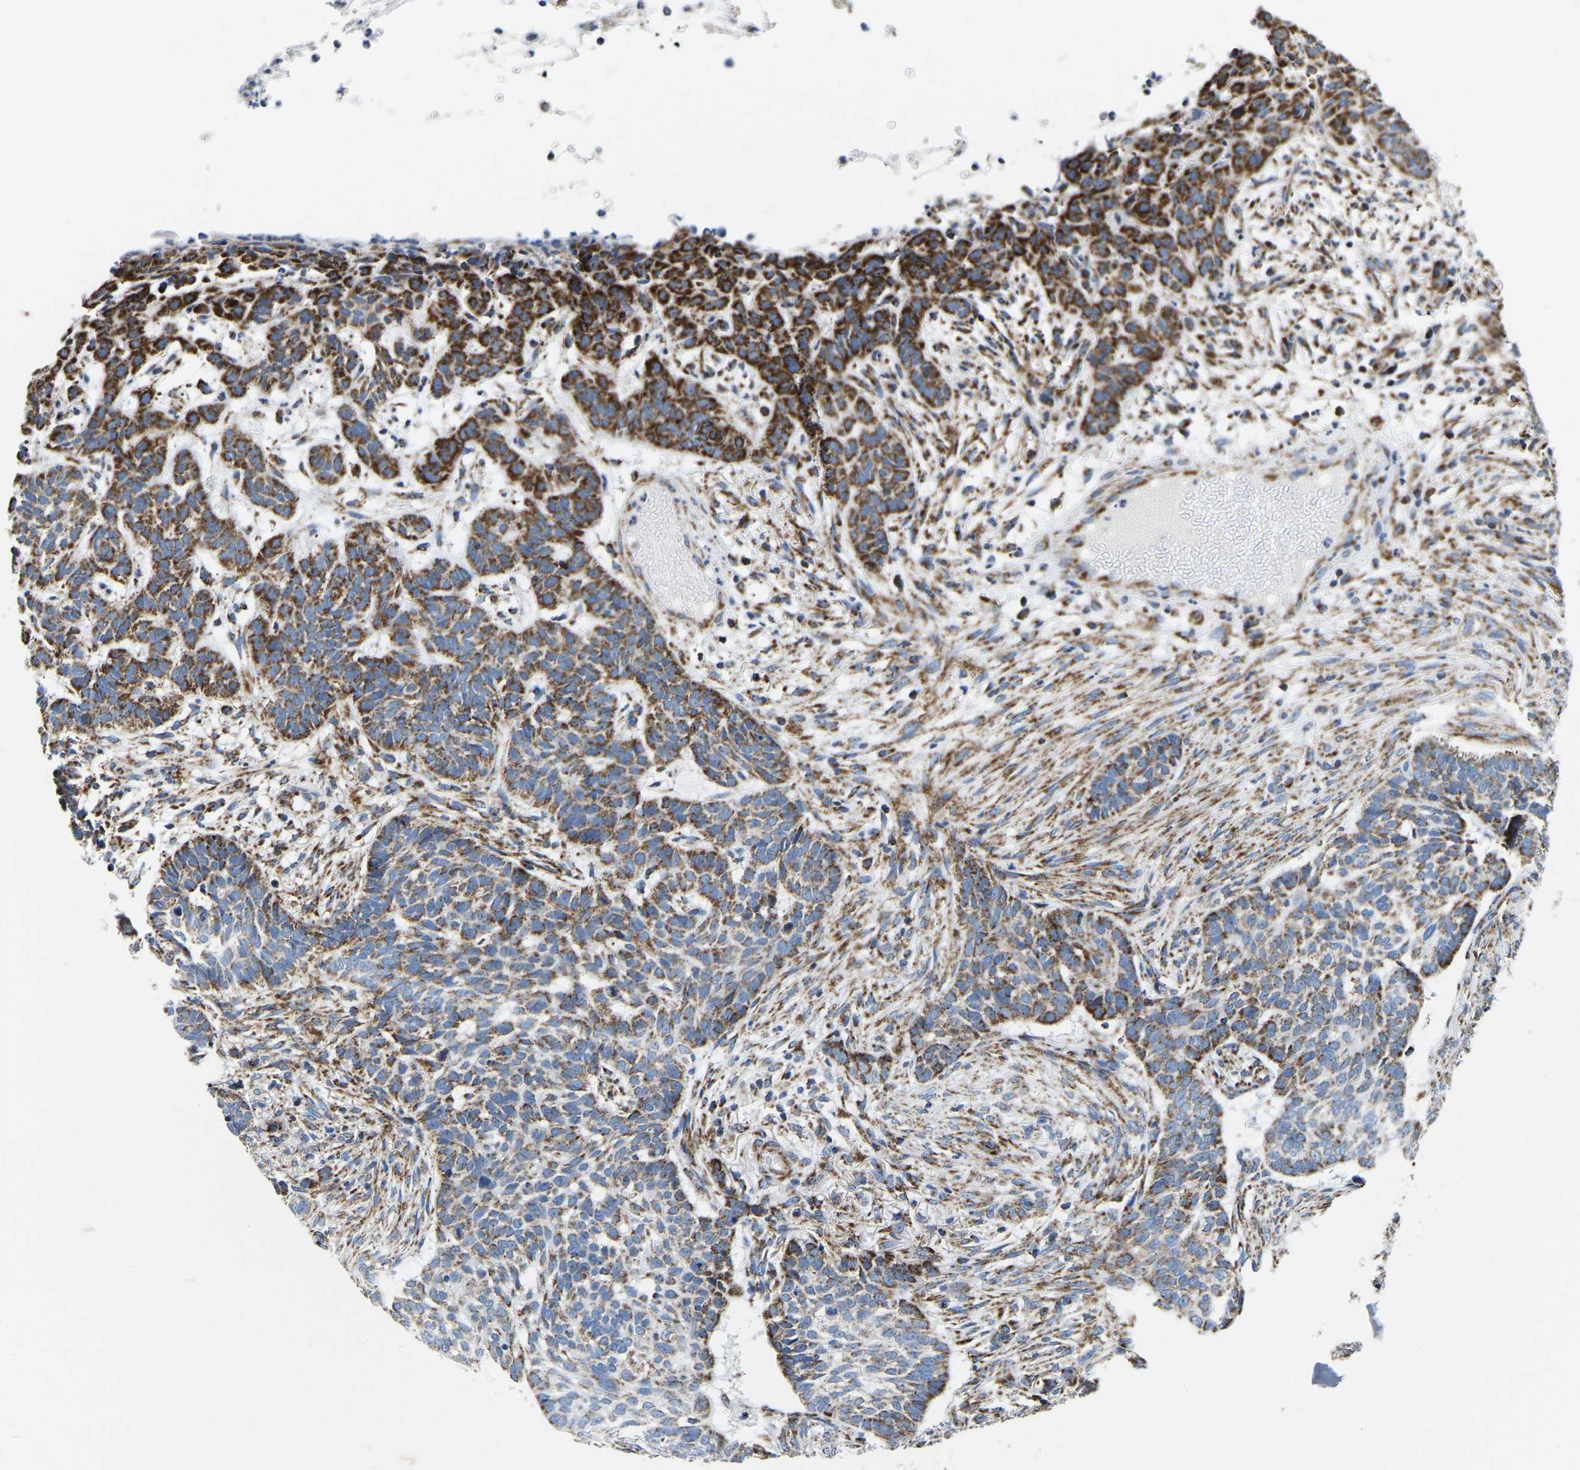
{"staining": {"intensity": "strong", "quantity": "25%-75%", "location": "cytoplasmic/membranous"}, "tissue": "skin cancer", "cell_type": "Tumor cells", "image_type": "cancer", "snomed": [{"axis": "morphology", "description": "Basal cell carcinoma"}, {"axis": "topography", "description": "Skin"}], "caption": "The photomicrograph displays staining of skin basal cell carcinoma, revealing strong cytoplasmic/membranous protein staining (brown color) within tumor cells. Immunohistochemistry (ihc) stains the protein in brown and the nuclei are stained blue.", "gene": "SFXN1", "patient": {"sex": "male", "age": 85}}